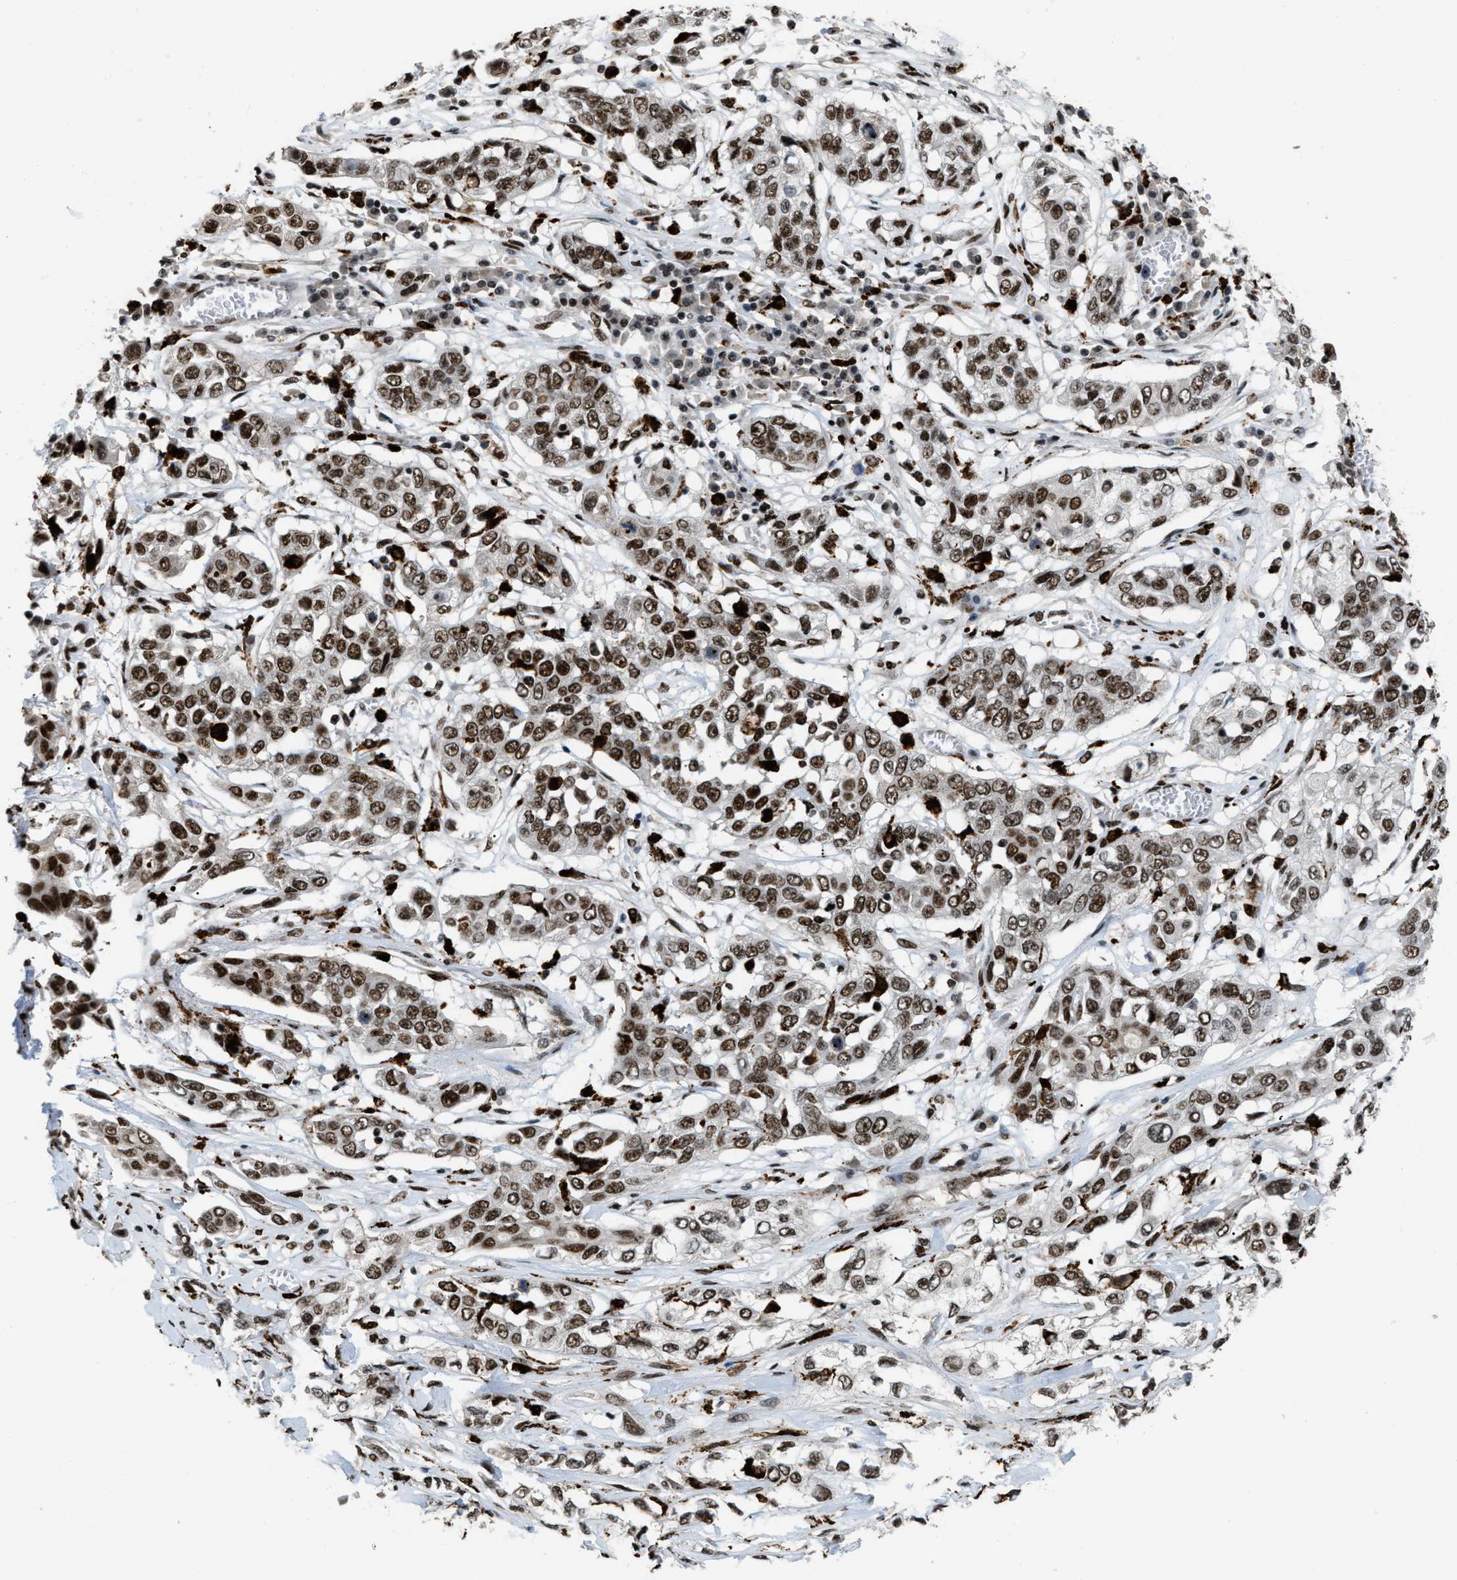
{"staining": {"intensity": "strong", "quantity": ">75%", "location": "nuclear"}, "tissue": "lung cancer", "cell_type": "Tumor cells", "image_type": "cancer", "snomed": [{"axis": "morphology", "description": "Squamous cell carcinoma, NOS"}, {"axis": "topography", "description": "Lung"}], "caption": "A high-resolution histopathology image shows immunohistochemistry (IHC) staining of lung cancer (squamous cell carcinoma), which demonstrates strong nuclear expression in about >75% of tumor cells. (Stains: DAB in brown, nuclei in blue, Microscopy: brightfield microscopy at high magnification).", "gene": "NUMA1", "patient": {"sex": "male", "age": 71}}